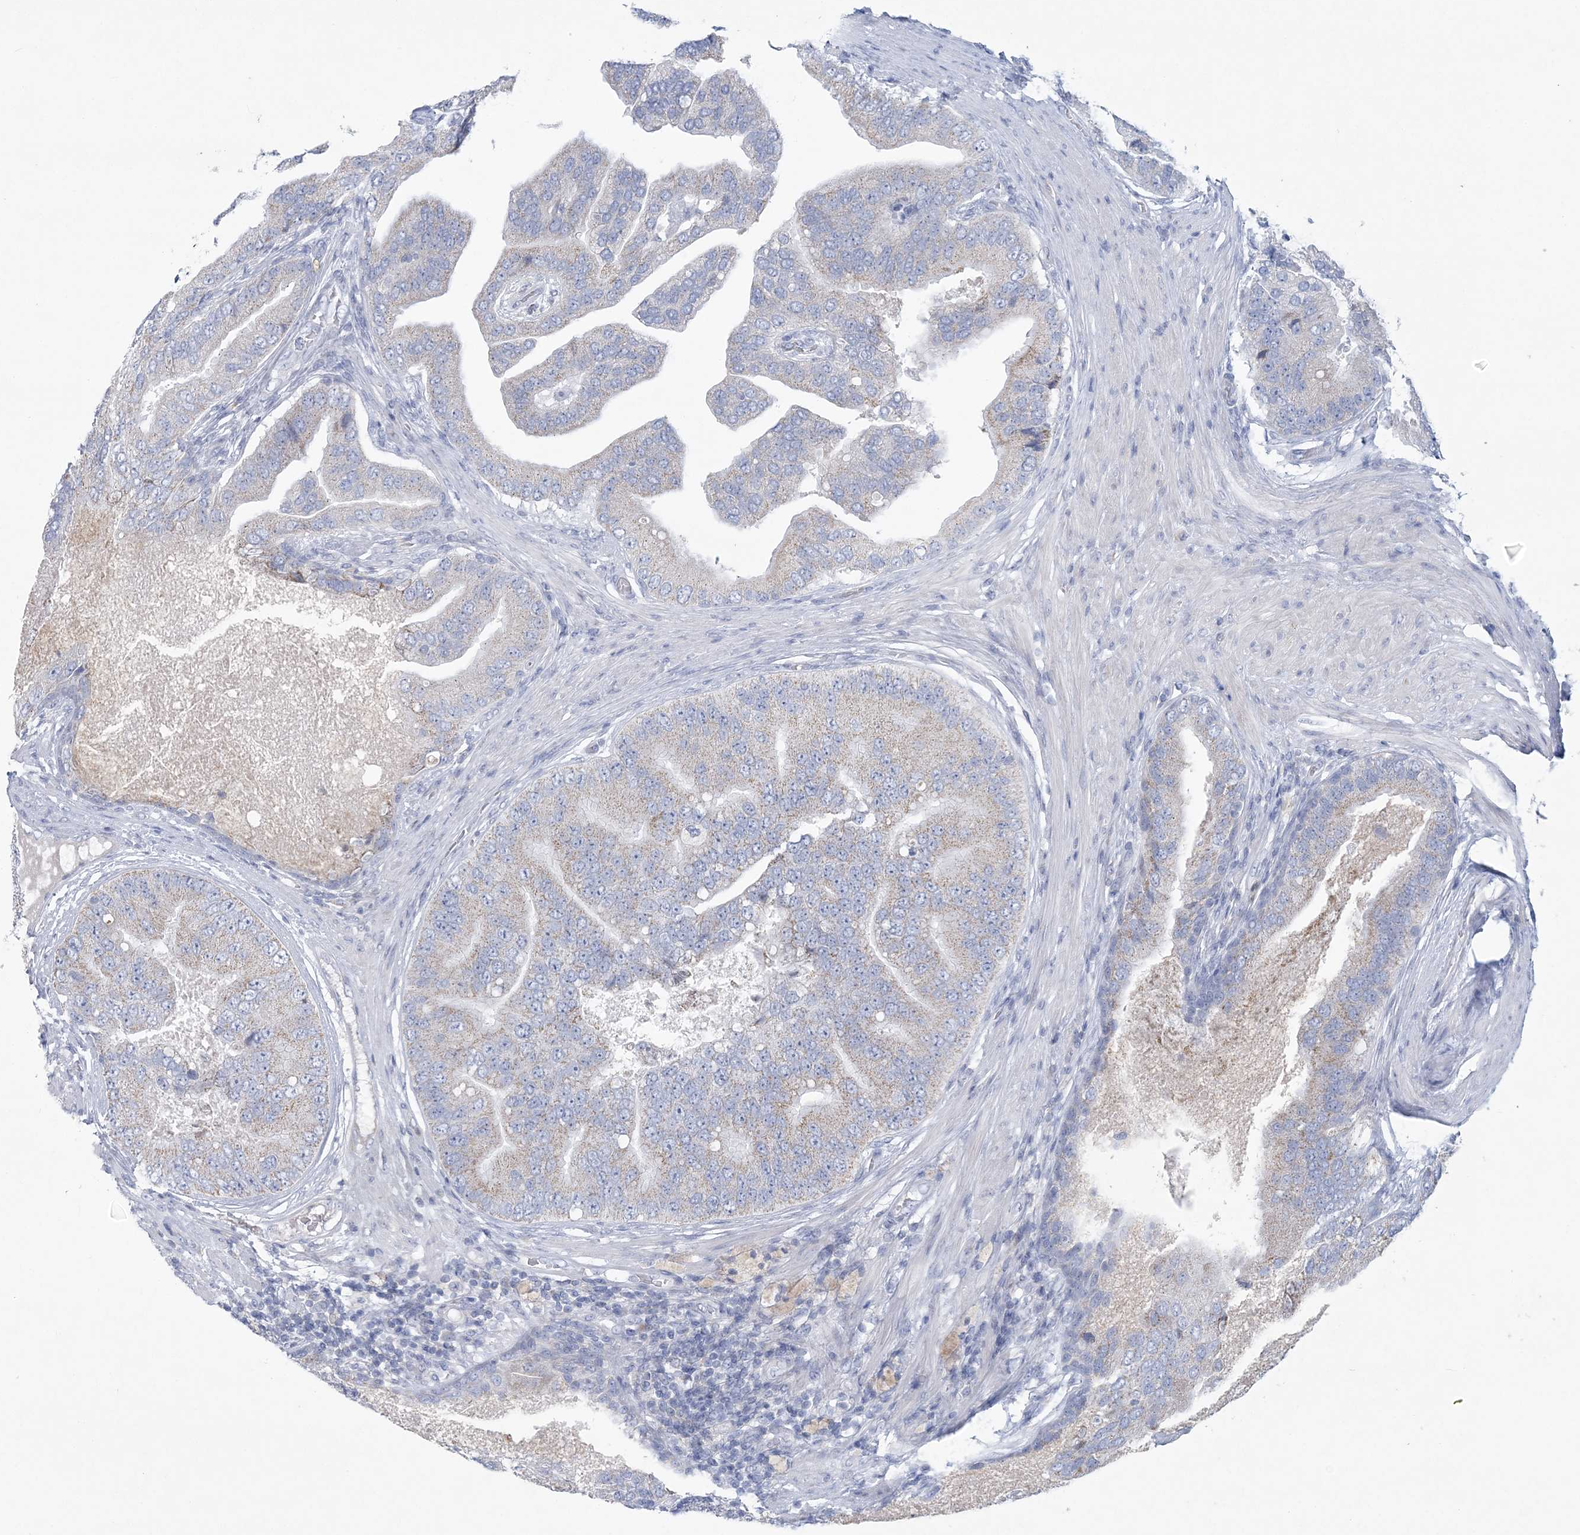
{"staining": {"intensity": "weak", "quantity": "25%-75%", "location": "cytoplasmic/membranous"}, "tissue": "prostate cancer", "cell_type": "Tumor cells", "image_type": "cancer", "snomed": [{"axis": "morphology", "description": "Adenocarcinoma, High grade"}, {"axis": "topography", "description": "Prostate"}], "caption": "Tumor cells display weak cytoplasmic/membranous expression in approximately 25%-75% of cells in prostate cancer.", "gene": "NIPAL1", "patient": {"sex": "male", "age": 70}}